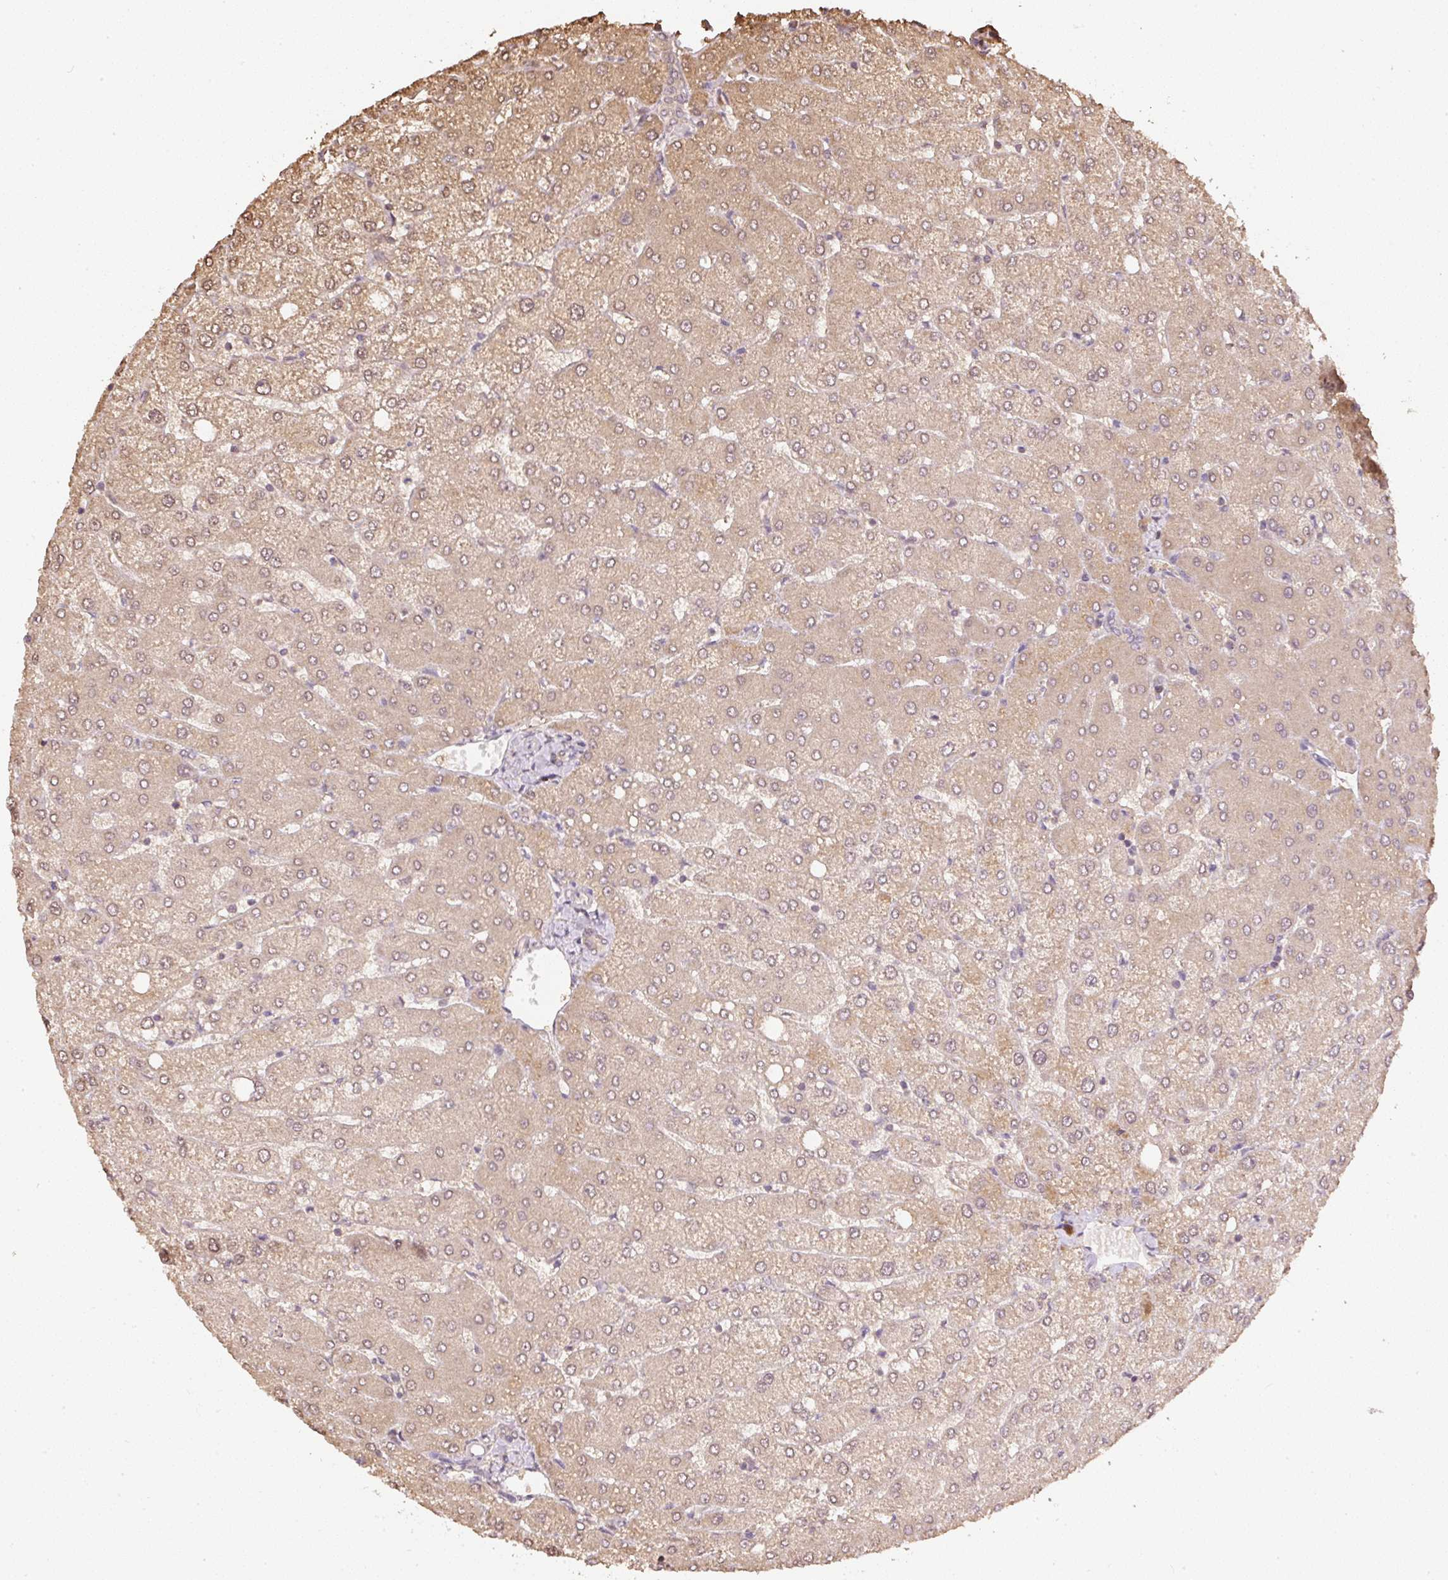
{"staining": {"intensity": "weak", "quantity": "25%-75%", "location": "cytoplasmic/membranous,nuclear"}, "tissue": "liver", "cell_type": "Cholangiocytes", "image_type": "normal", "snomed": [{"axis": "morphology", "description": "Normal tissue, NOS"}, {"axis": "topography", "description": "Liver"}], "caption": "Immunohistochemistry (IHC) of unremarkable liver exhibits low levels of weak cytoplasmic/membranous,nuclear staining in approximately 25%-75% of cholangiocytes. (DAB IHC with brightfield microscopy, high magnification).", "gene": "TMEM170B", "patient": {"sex": "female", "age": 54}}